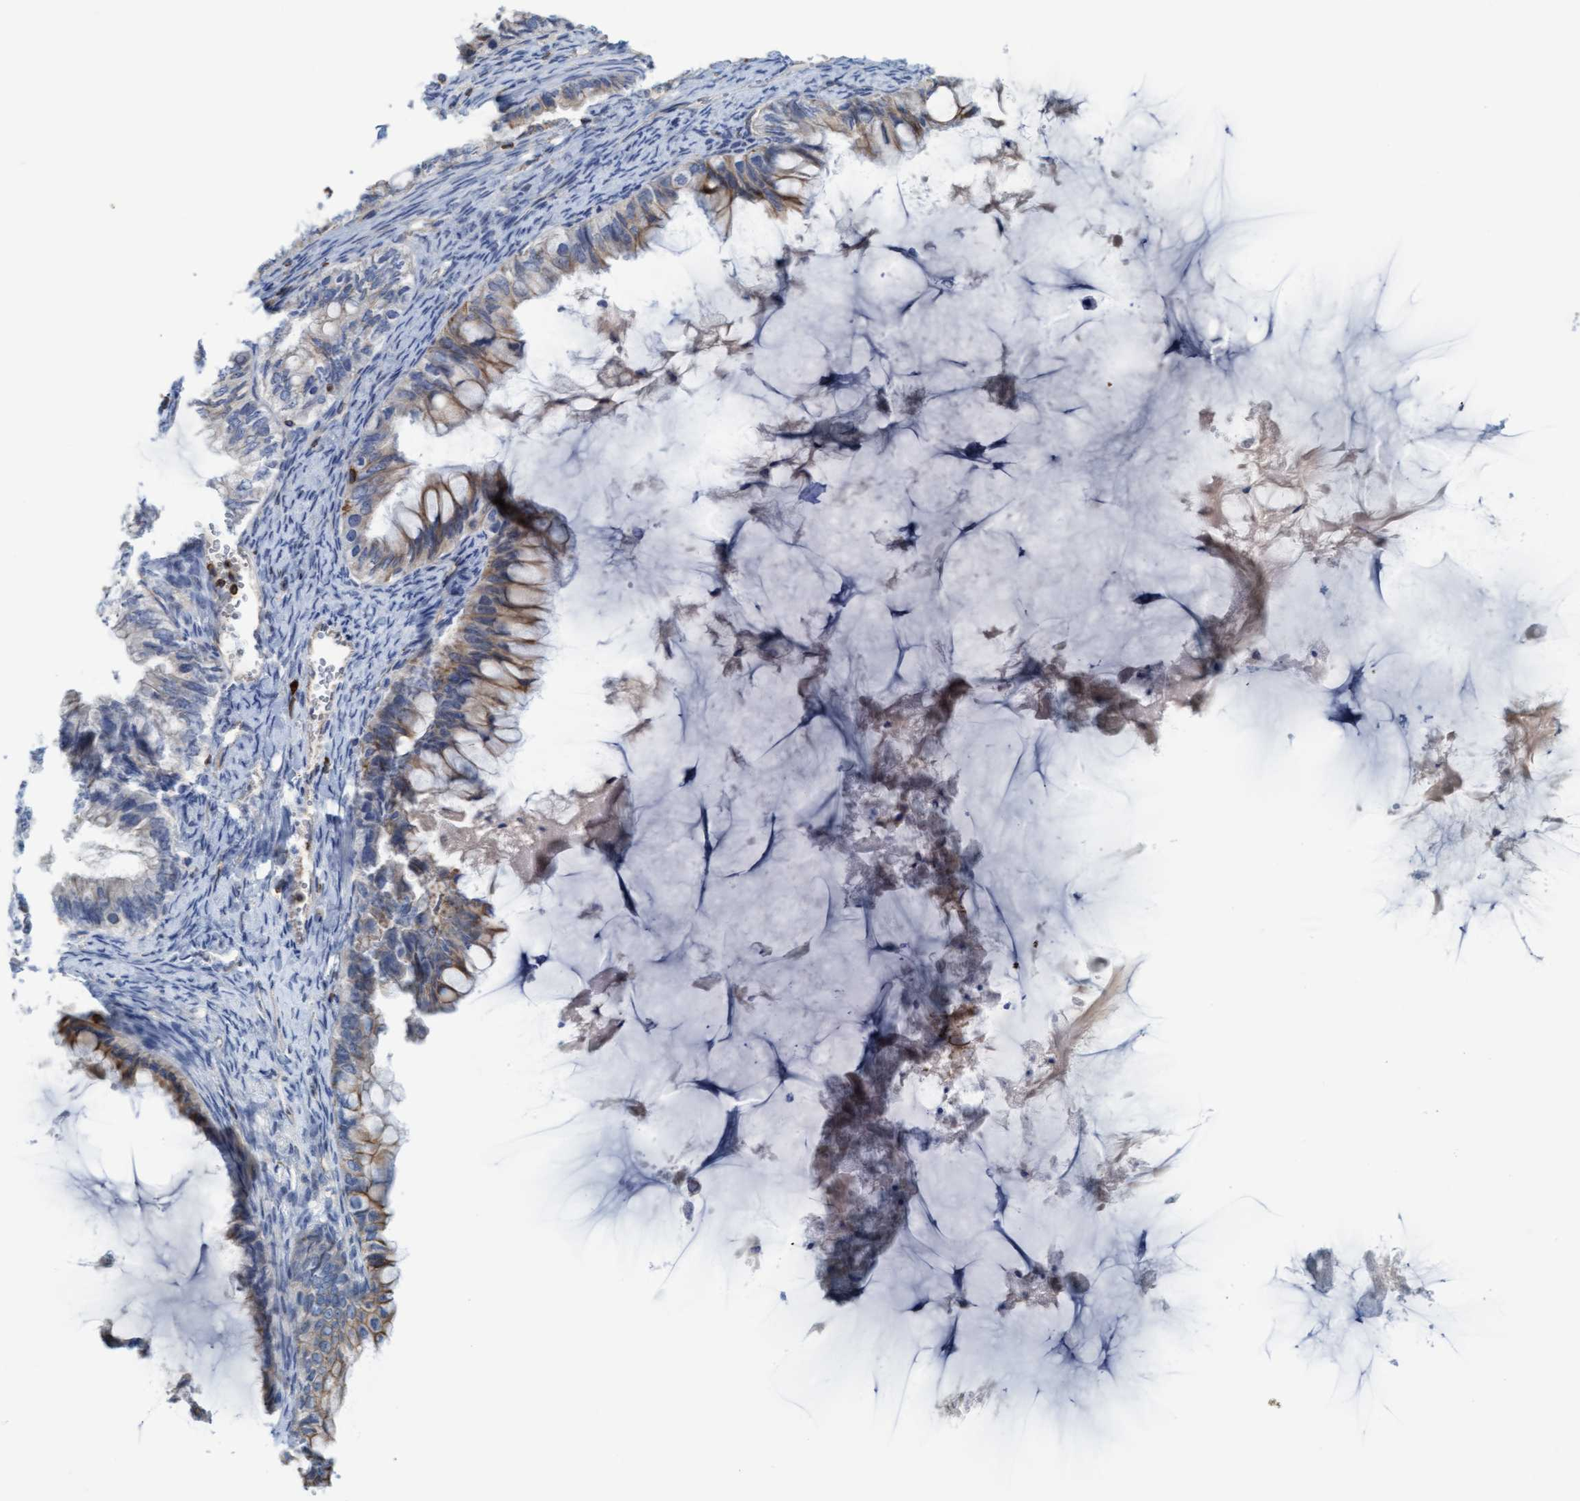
{"staining": {"intensity": "weak", "quantity": ">75%", "location": "cytoplasmic/membranous"}, "tissue": "ovarian cancer", "cell_type": "Tumor cells", "image_type": "cancer", "snomed": [{"axis": "morphology", "description": "Cystadenocarcinoma, mucinous, NOS"}, {"axis": "topography", "description": "Ovary"}], "caption": "Immunohistochemical staining of ovarian cancer displays low levels of weak cytoplasmic/membranous protein positivity in approximately >75% of tumor cells. The staining was performed using DAB to visualize the protein expression in brown, while the nuclei were stained in blue with hematoxylin (Magnification: 20x).", "gene": "FNBP1", "patient": {"sex": "female", "age": 80}}